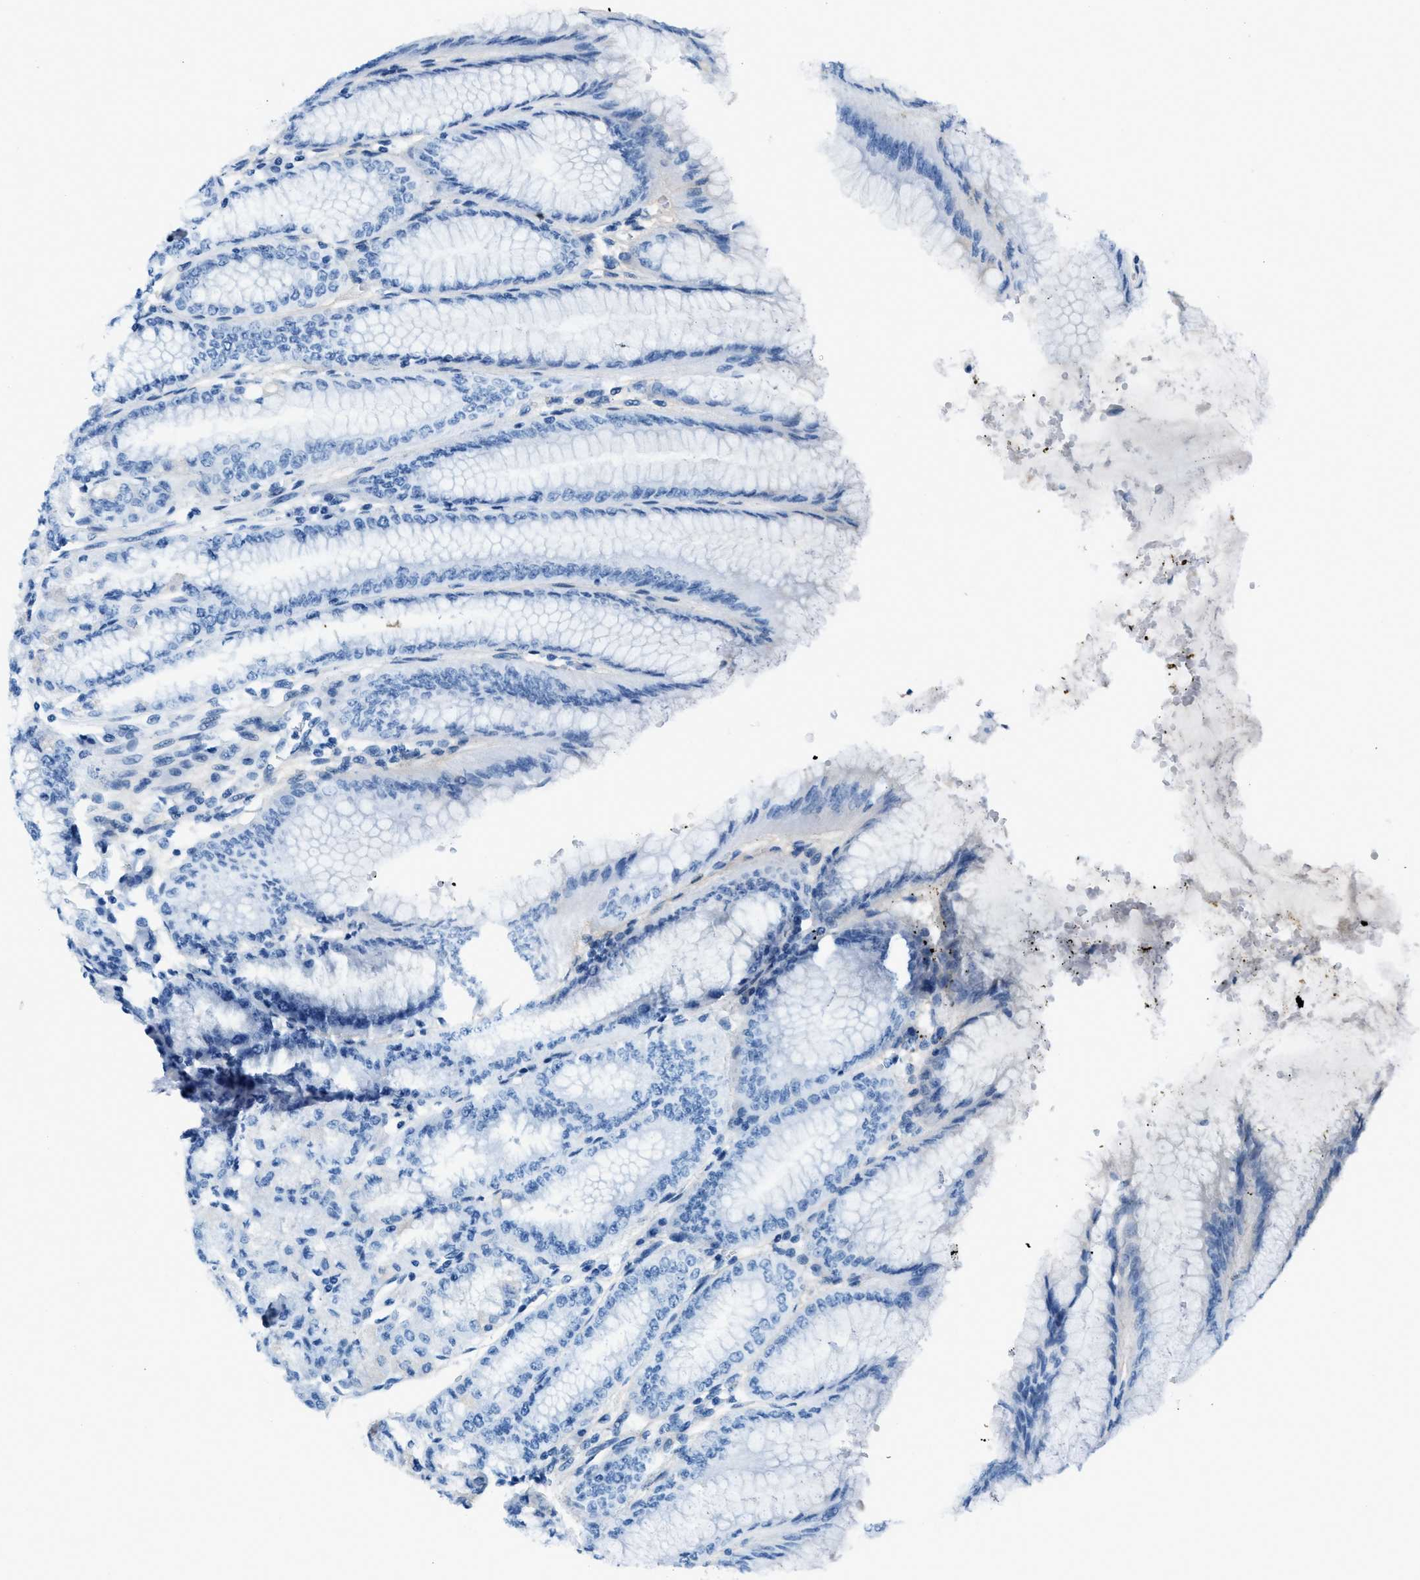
{"staining": {"intensity": "strong", "quantity": "<25%", "location": "nuclear"}, "tissue": "stomach", "cell_type": "Glandular cells", "image_type": "normal", "snomed": [{"axis": "morphology", "description": "Normal tissue, NOS"}, {"axis": "topography", "description": "Stomach, lower"}], "caption": "Stomach stained with immunohistochemistry reveals strong nuclear positivity in about <25% of glandular cells.", "gene": "OGFR", "patient": {"sex": "male", "age": 71}}